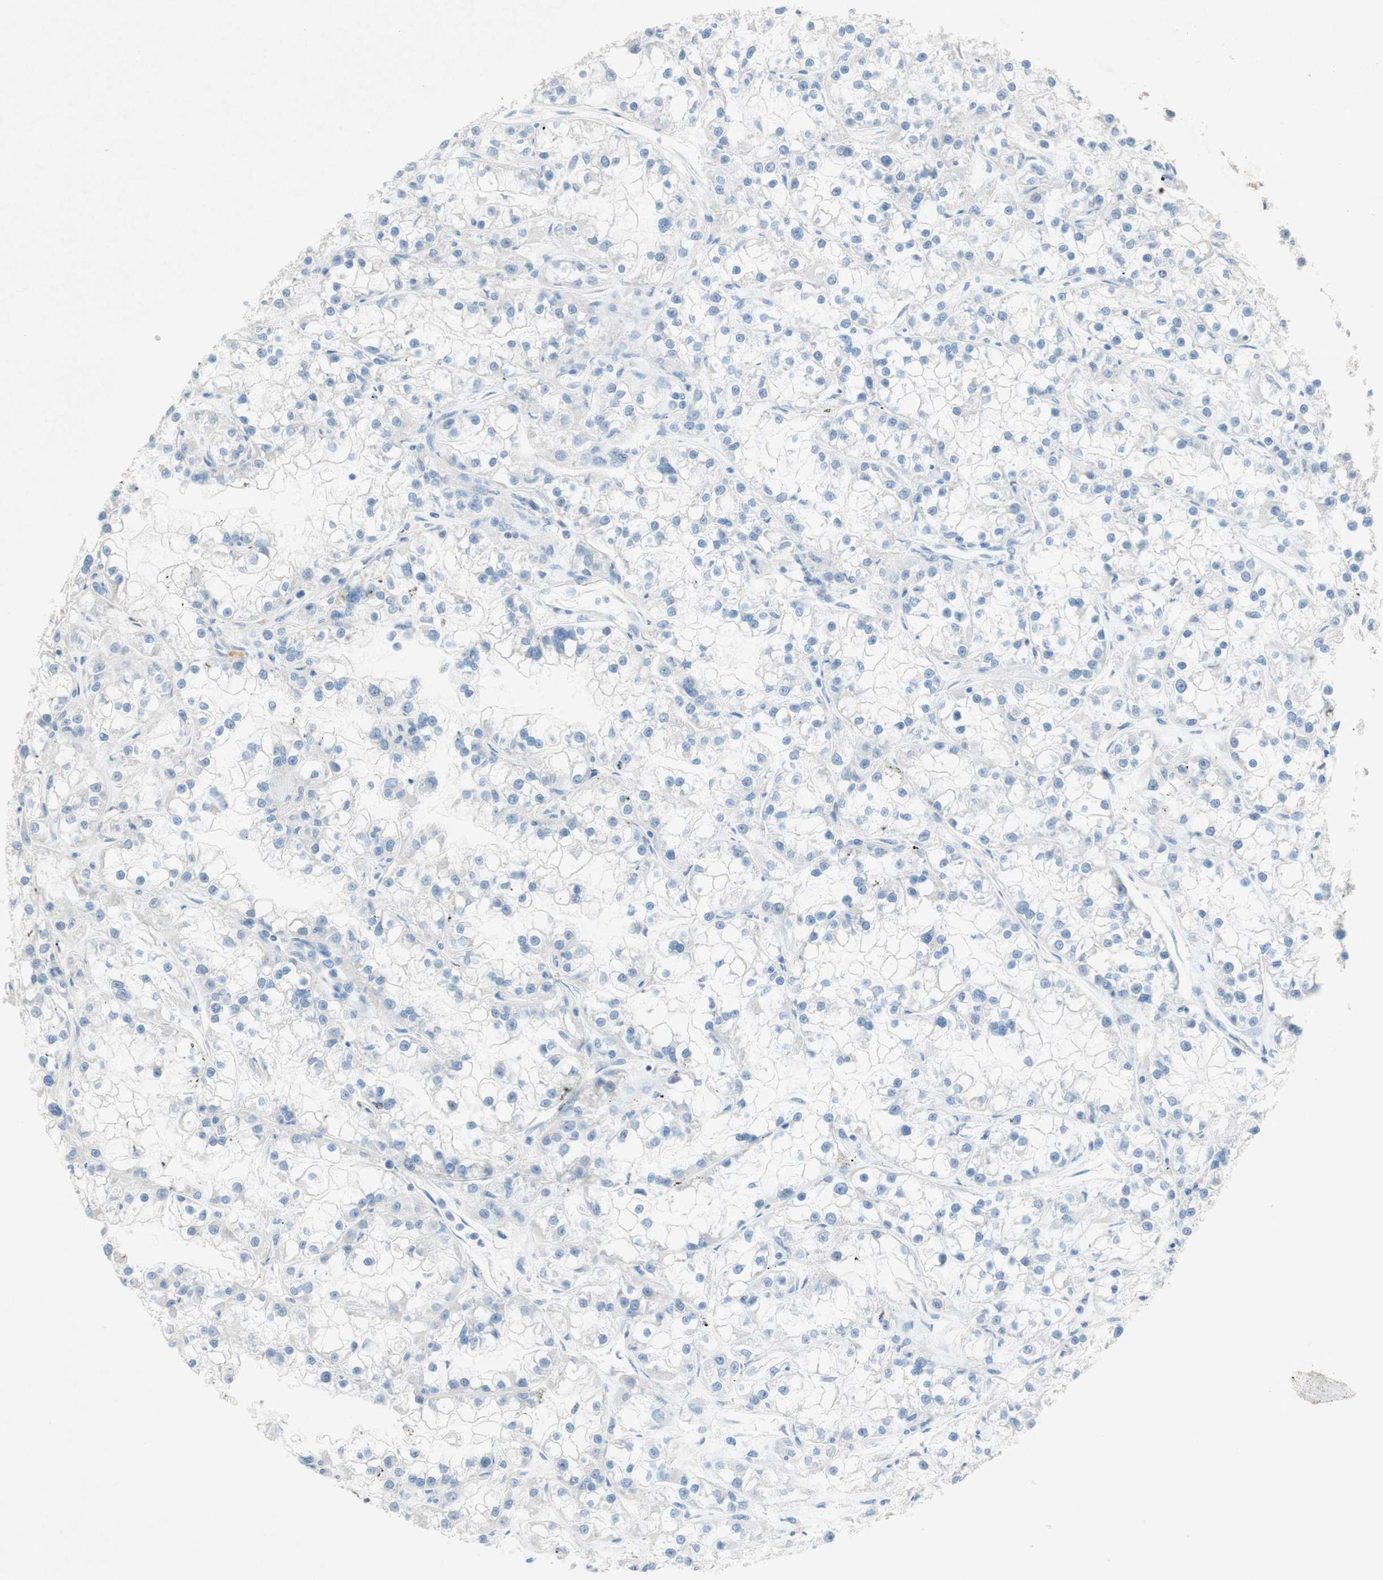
{"staining": {"intensity": "negative", "quantity": "none", "location": "none"}, "tissue": "renal cancer", "cell_type": "Tumor cells", "image_type": "cancer", "snomed": [{"axis": "morphology", "description": "Adenocarcinoma, NOS"}, {"axis": "topography", "description": "Kidney"}], "caption": "Immunohistochemistry image of renal adenocarcinoma stained for a protein (brown), which demonstrates no staining in tumor cells.", "gene": "POLR2J3", "patient": {"sex": "female", "age": 52}}